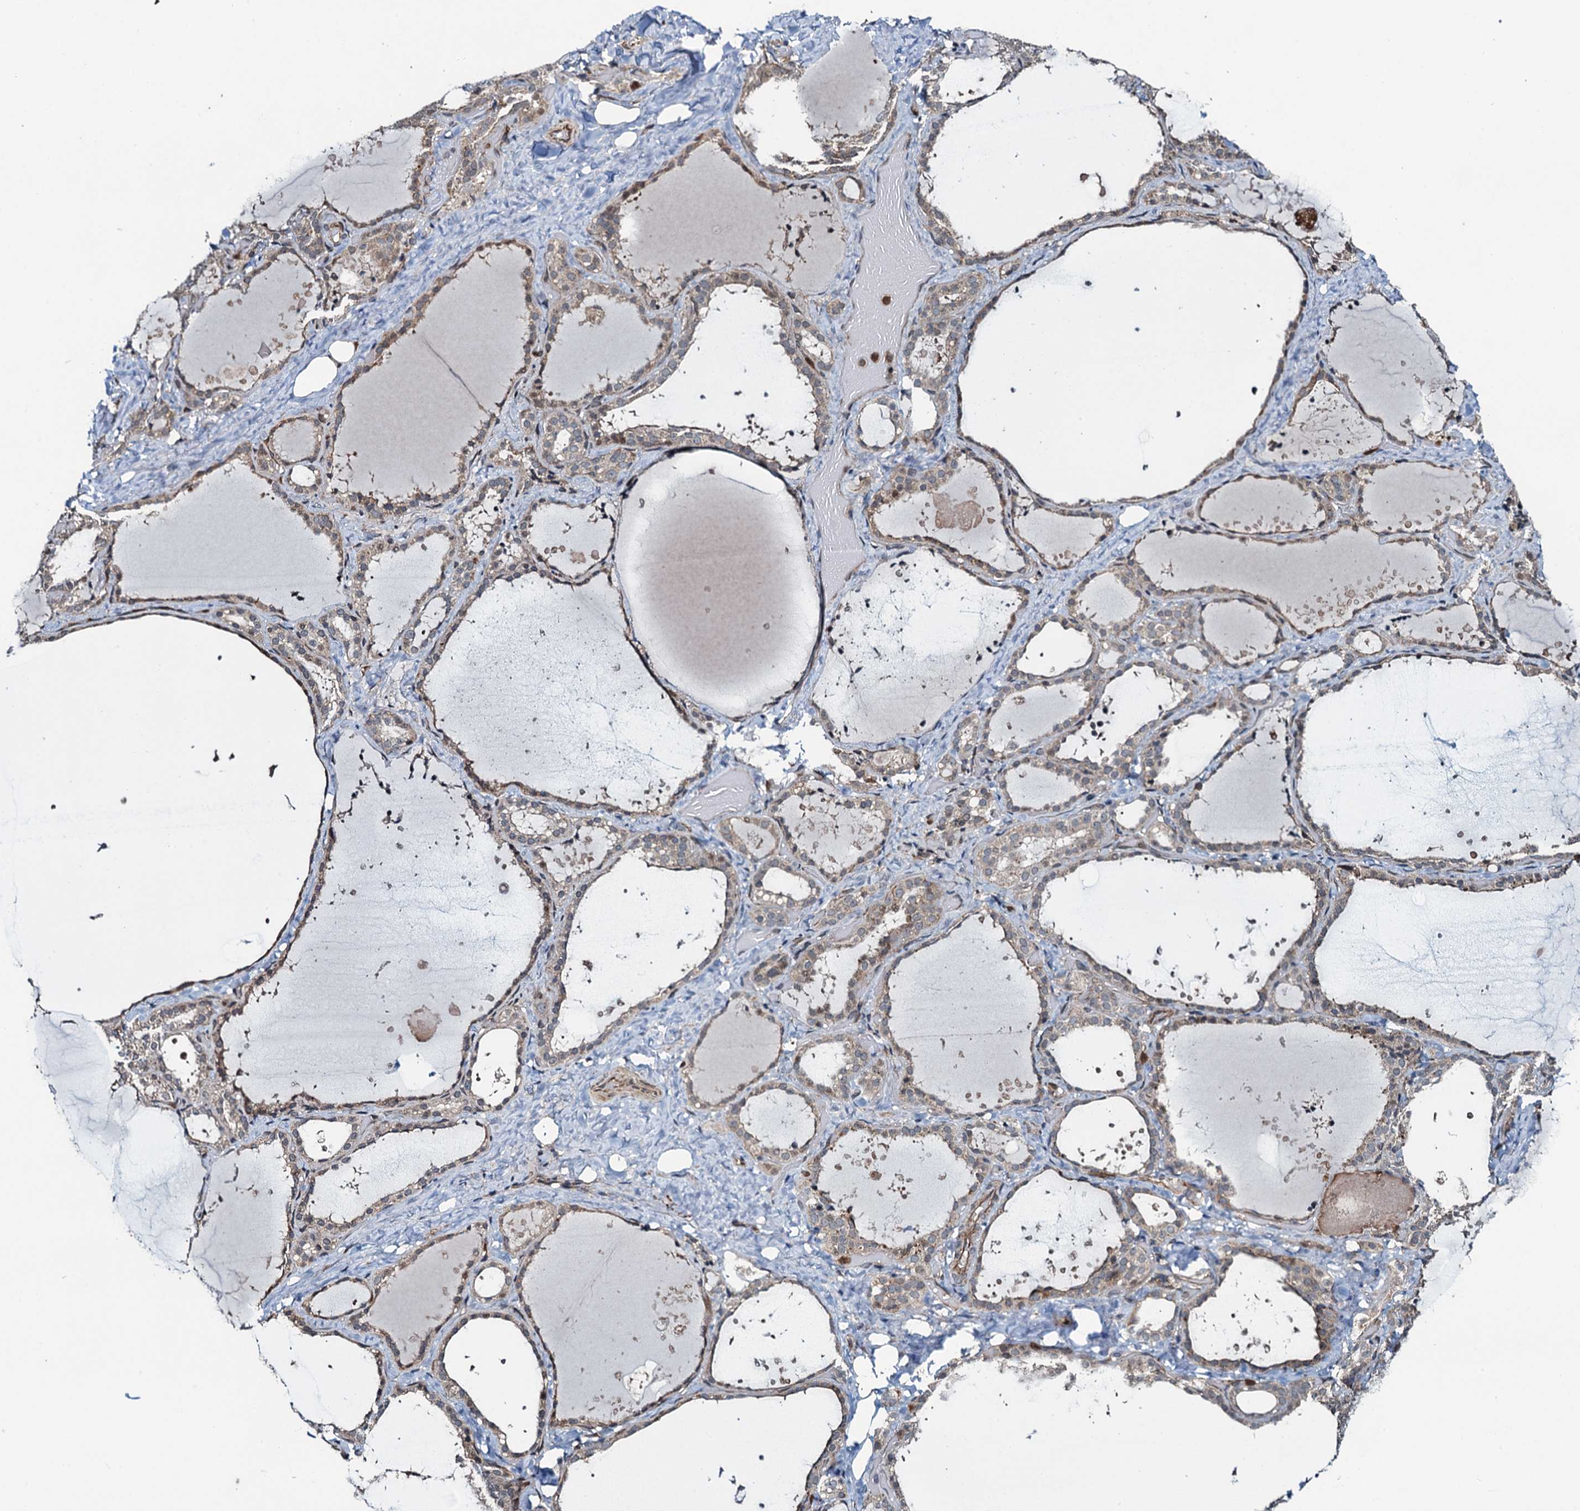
{"staining": {"intensity": "weak", "quantity": "25%-75%", "location": "cytoplasmic/membranous,nuclear"}, "tissue": "thyroid gland", "cell_type": "Glandular cells", "image_type": "normal", "snomed": [{"axis": "morphology", "description": "Normal tissue, NOS"}, {"axis": "topography", "description": "Thyroid gland"}], "caption": "Protein staining demonstrates weak cytoplasmic/membranous,nuclear staining in about 25%-75% of glandular cells in unremarkable thyroid gland.", "gene": "WHAMM", "patient": {"sex": "female", "age": 44}}